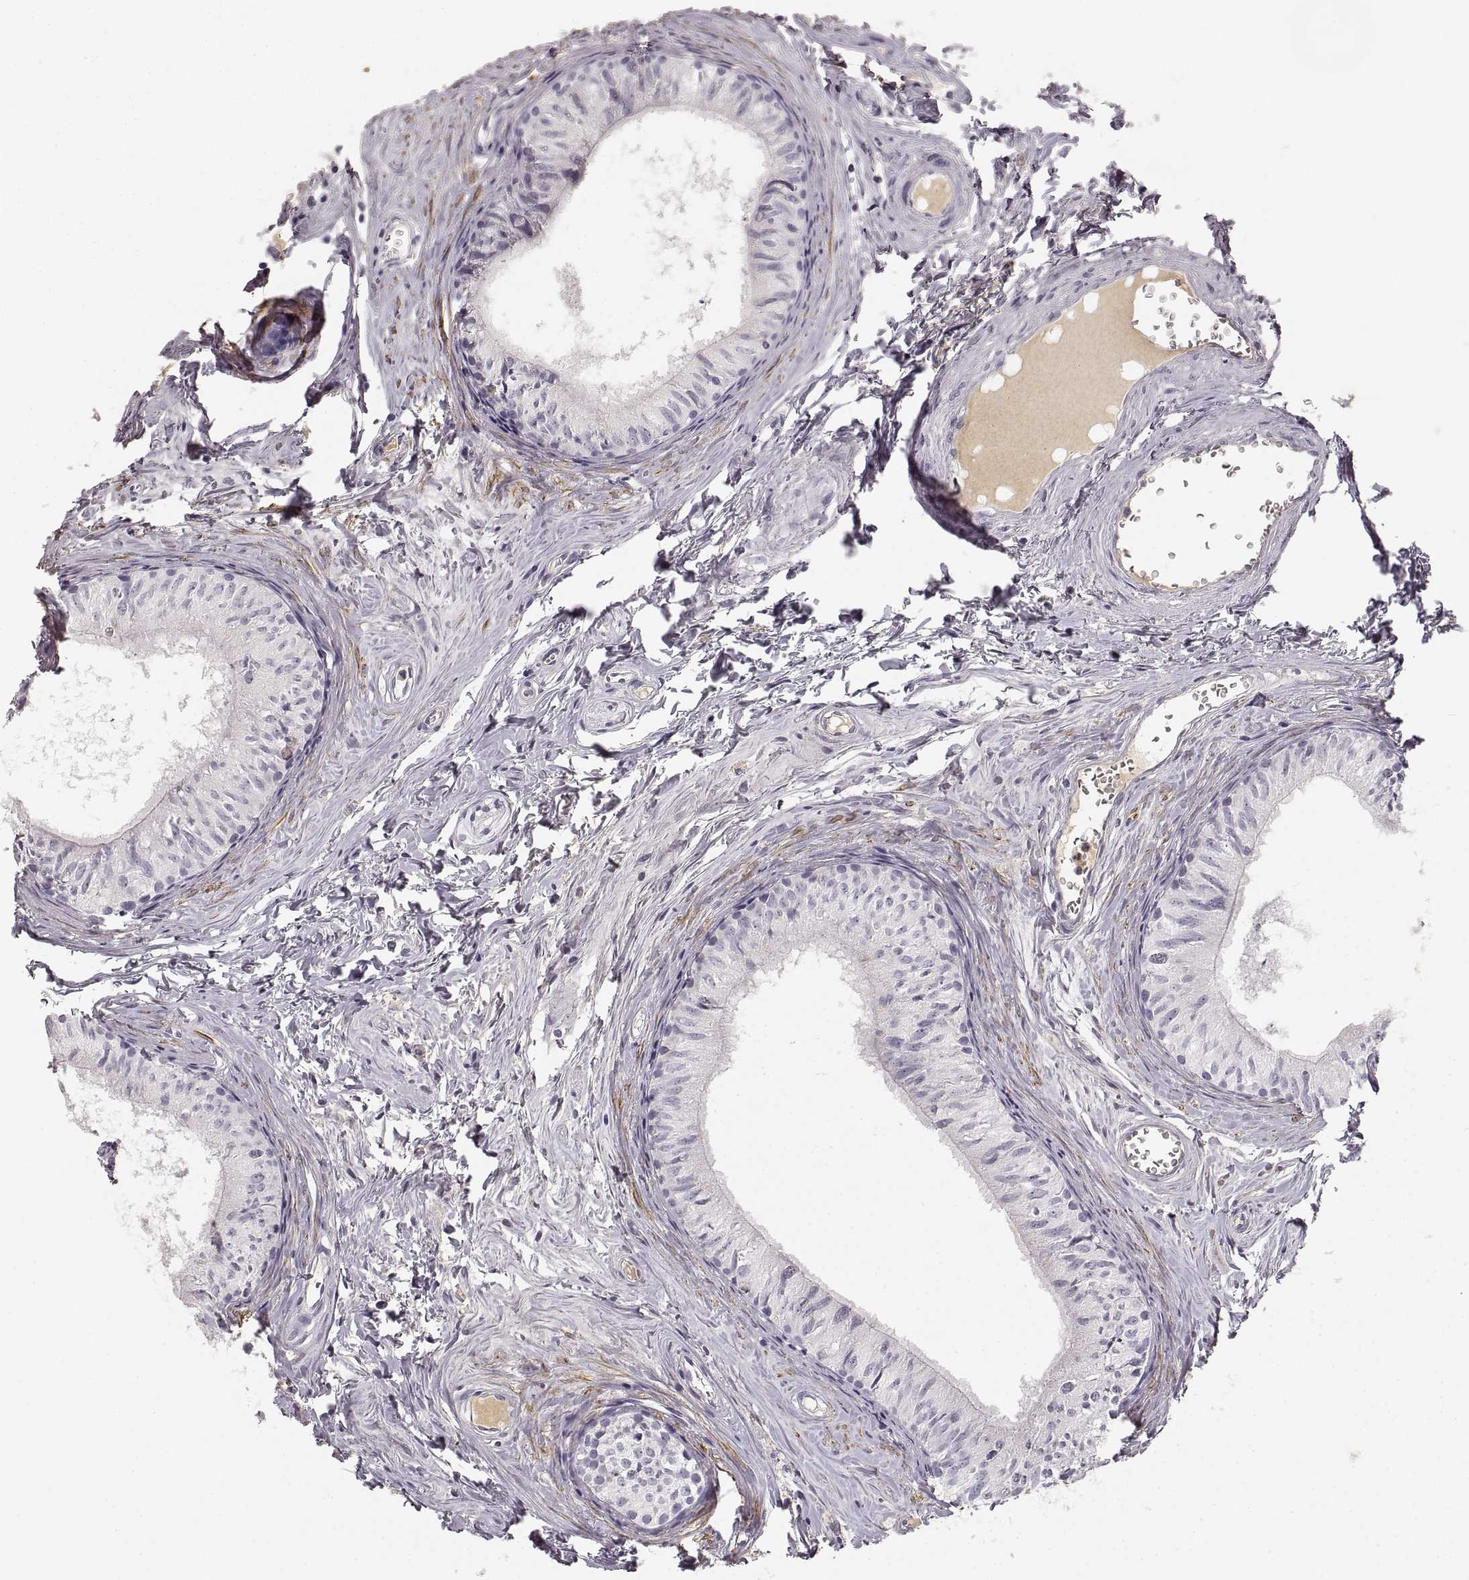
{"staining": {"intensity": "negative", "quantity": "none", "location": "none"}, "tissue": "epididymis", "cell_type": "Glandular cells", "image_type": "normal", "snomed": [{"axis": "morphology", "description": "Normal tissue, NOS"}, {"axis": "topography", "description": "Epididymis"}], "caption": "Normal epididymis was stained to show a protein in brown. There is no significant expression in glandular cells. Nuclei are stained in blue.", "gene": "RUNDC3A", "patient": {"sex": "male", "age": 52}}